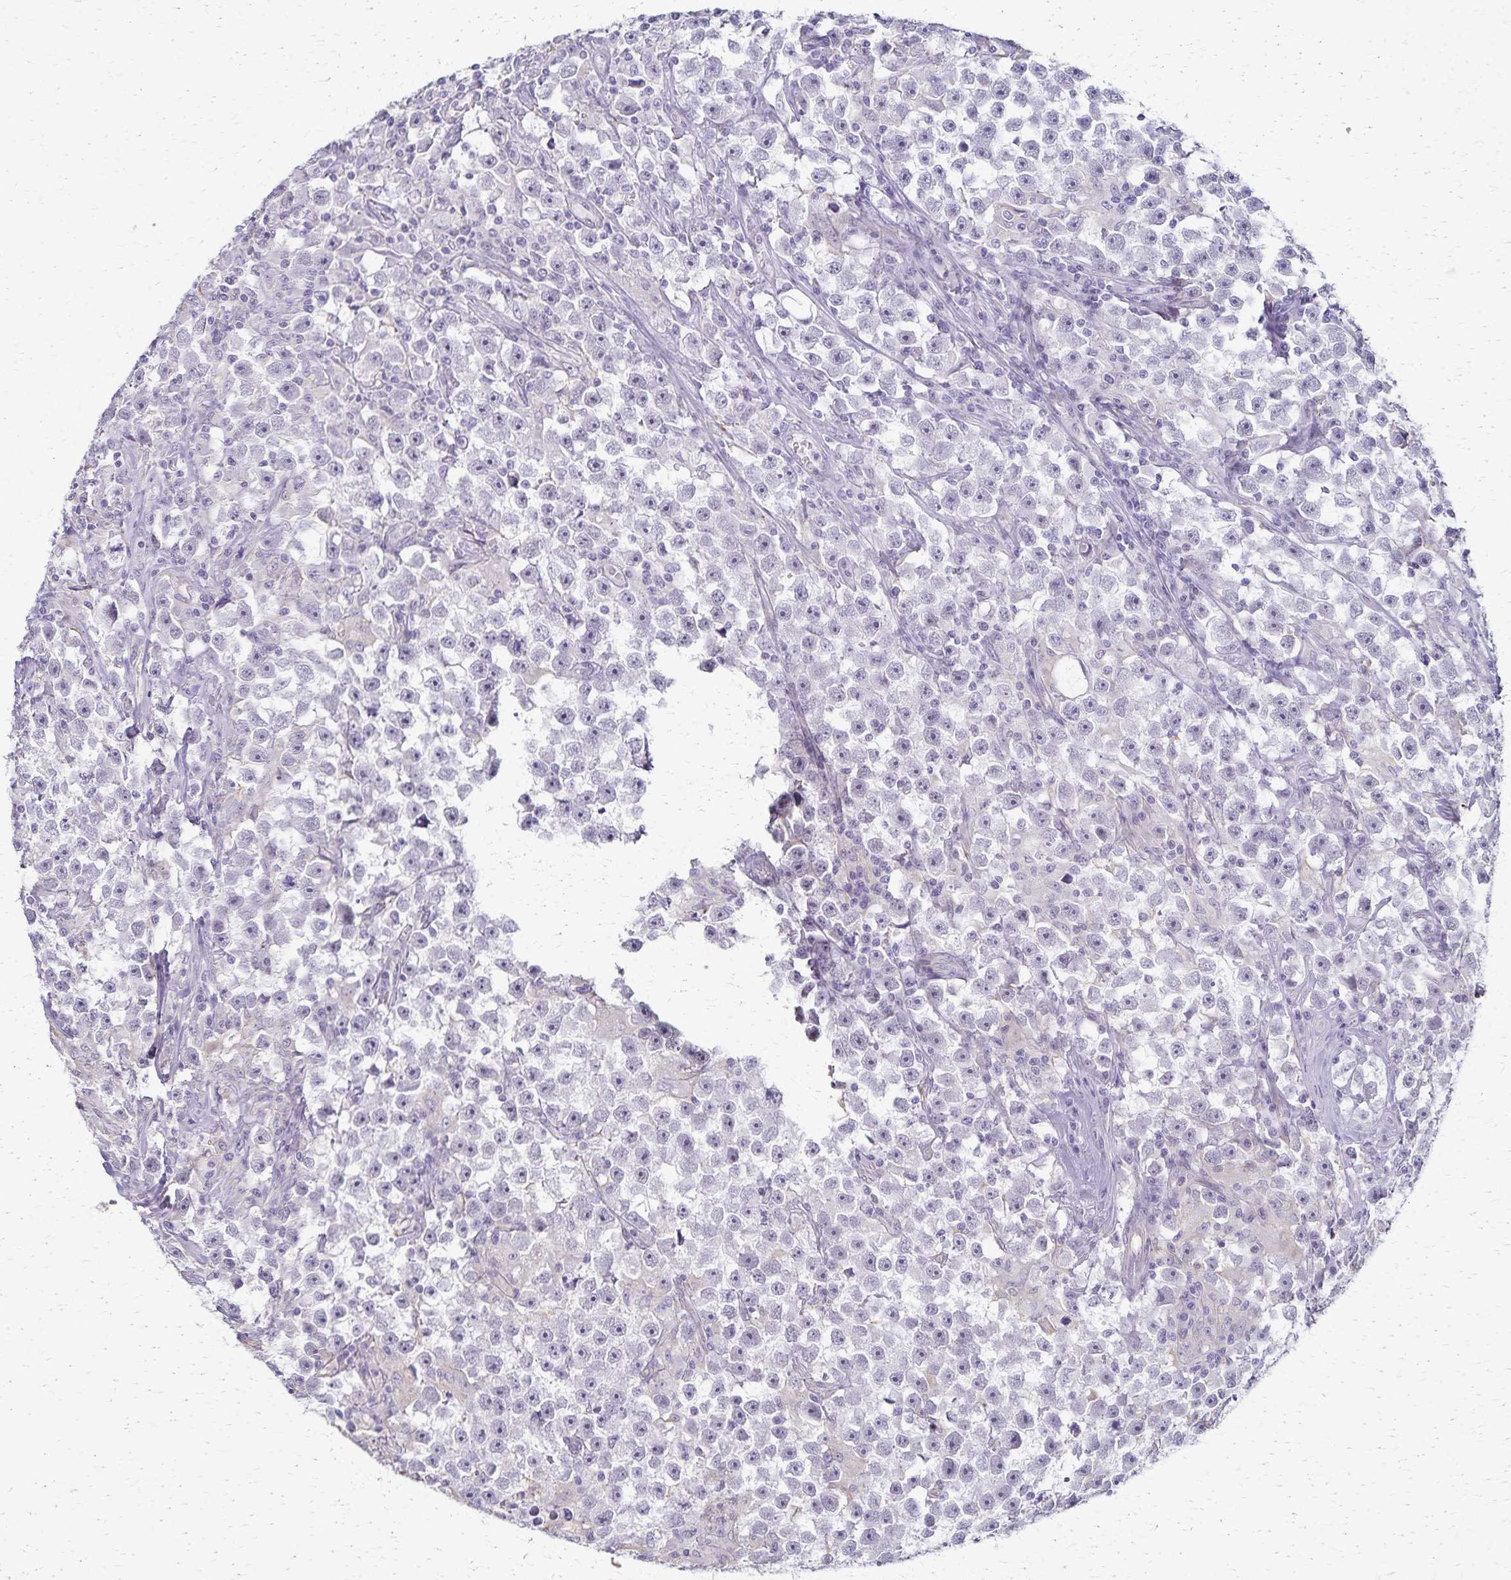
{"staining": {"intensity": "negative", "quantity": "none", "location": "none"}, "tissue": "testis cancer", "cell_type": "Tumor cells", "image_type": "cancer", "snomed": [{"axis": "morphology", "description": "Seminoma, NOS"}, {"axis": "topography", "description": "Testis"}], "caption": "Protein analysis of testis cancer reveals no significant positivity in tumor cells.", "gene": "KISS1", "patient": {"sex": "male", "age": 33}}